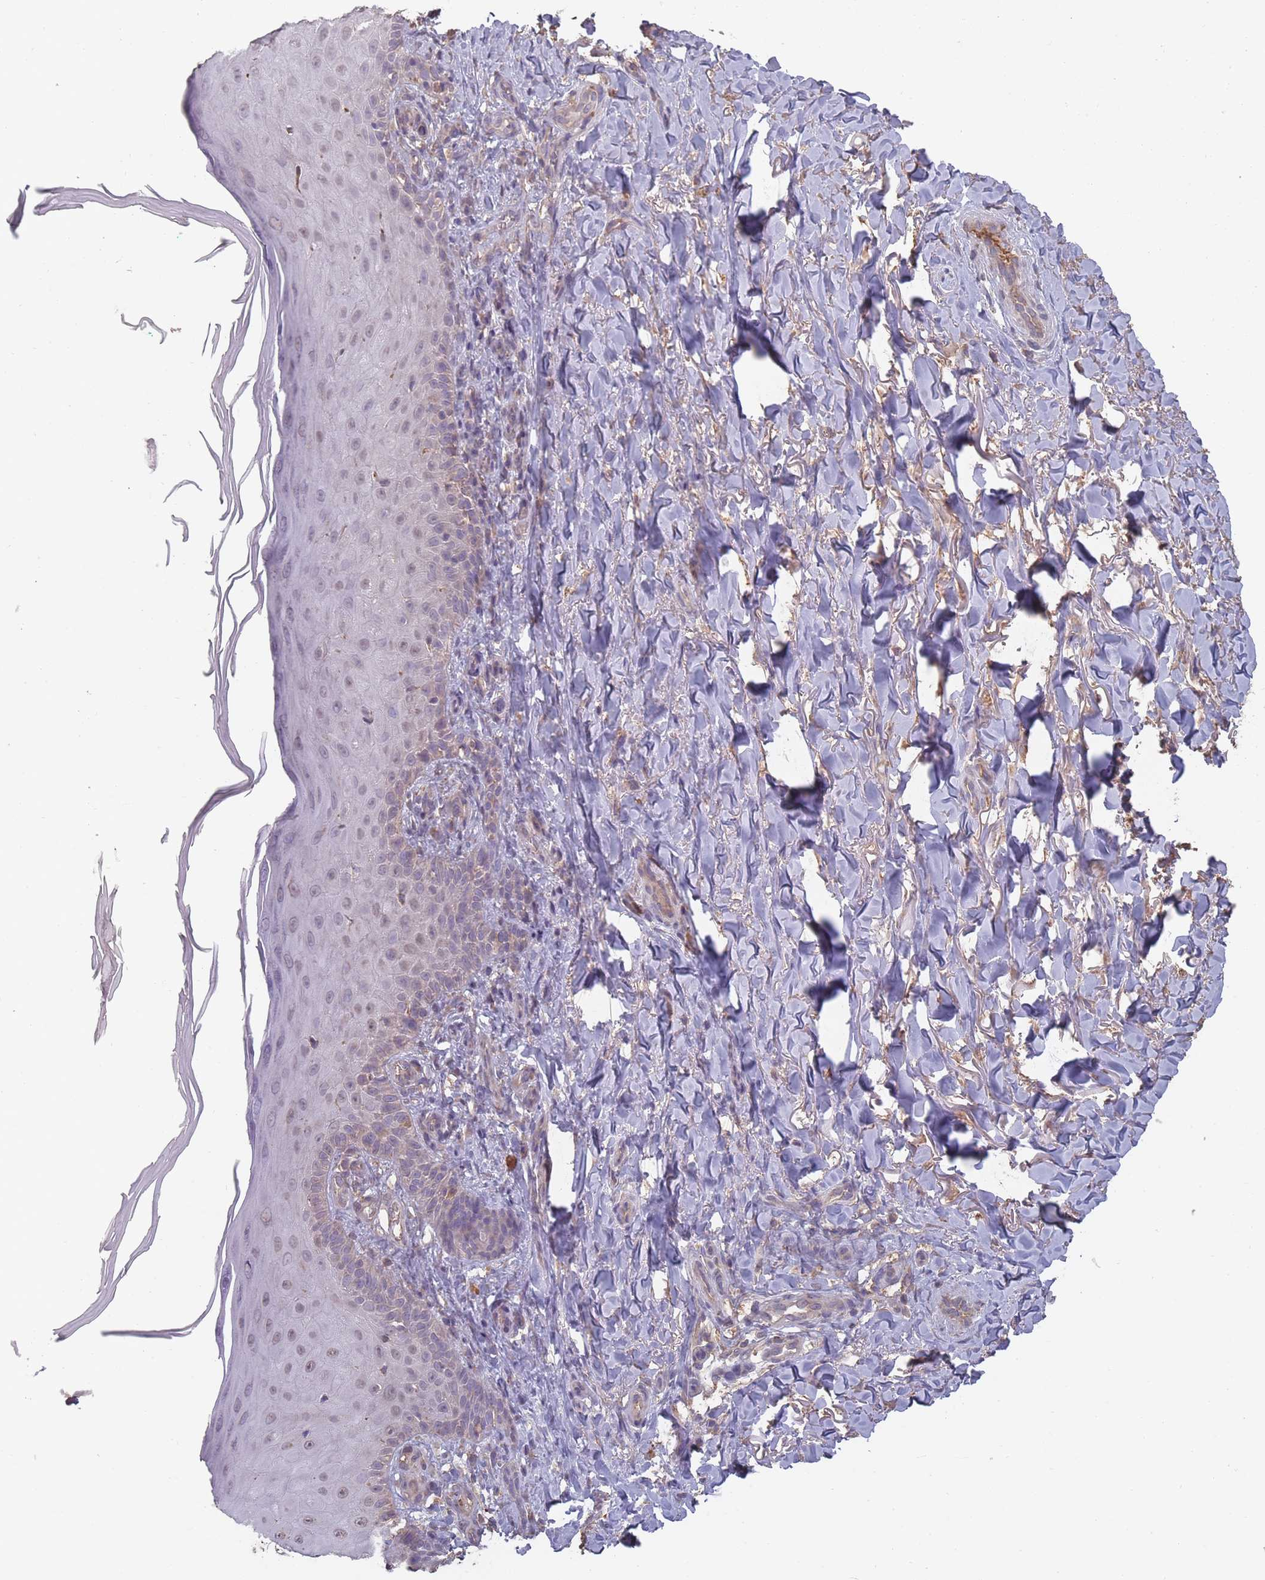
{"staining": {"intensity": "weak", "quantity": ">75%", "location": "cytoplasmic/membranous"}, "tissue": "skin", "cell_type": "Fibroblasts", "image_type": "normal", "snomed": [{"axis": "morphology", "description": "Normal tissue, NOS"}, {"axis": "topography", "description": "Skin"}], "caption": "Immunohistochemical staining of normal skin displays >75% levels of weak cytoplasmic/membranous protein positivity in approximately >75% of fibroblasts. (DAB IHC, brown staining for protein, blue staining for nuclei).", "gene": "SANBR", "patient": {"sex": "male", "age": 81}}